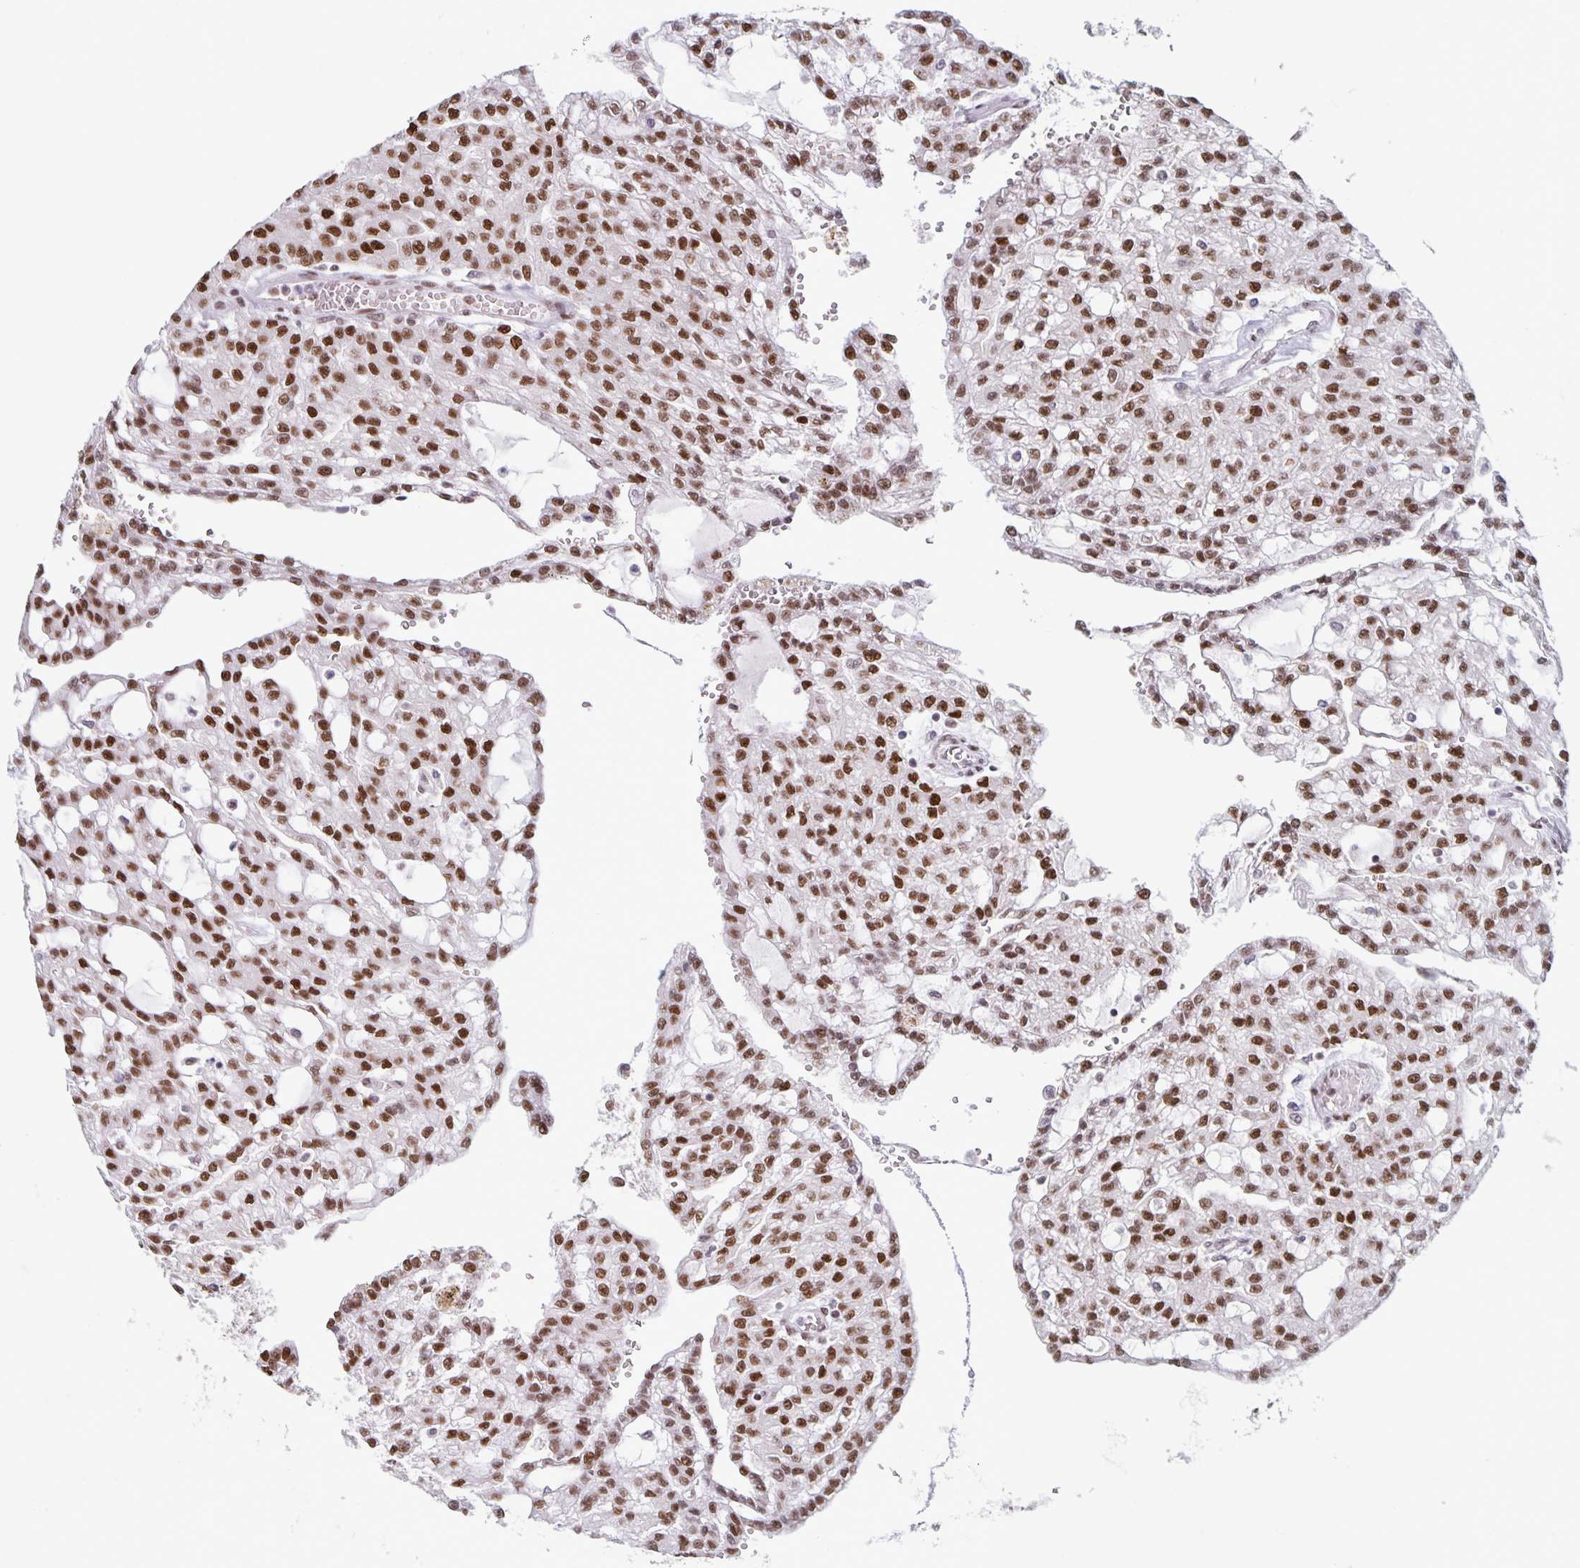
{"staining": {"intensity": "strong", "quantity": ">75%", "location": "nuclear"}, "tissue": "renal cancer", "cell_type": "Tumor cells", "image_type": "cancer", "snomed": [{"axis": "morphology", "description": "Adenocarcinoma, NOS"}, {"axis": "topography", "description": "Kidney"}], "caption": "Protein analysis of adenocarcinoma (renal) tissue reveals strong nuclear expression in about >75% of tumor cells.", "gene": "JUND", "patient": {"sex": "male", "age": 63}}